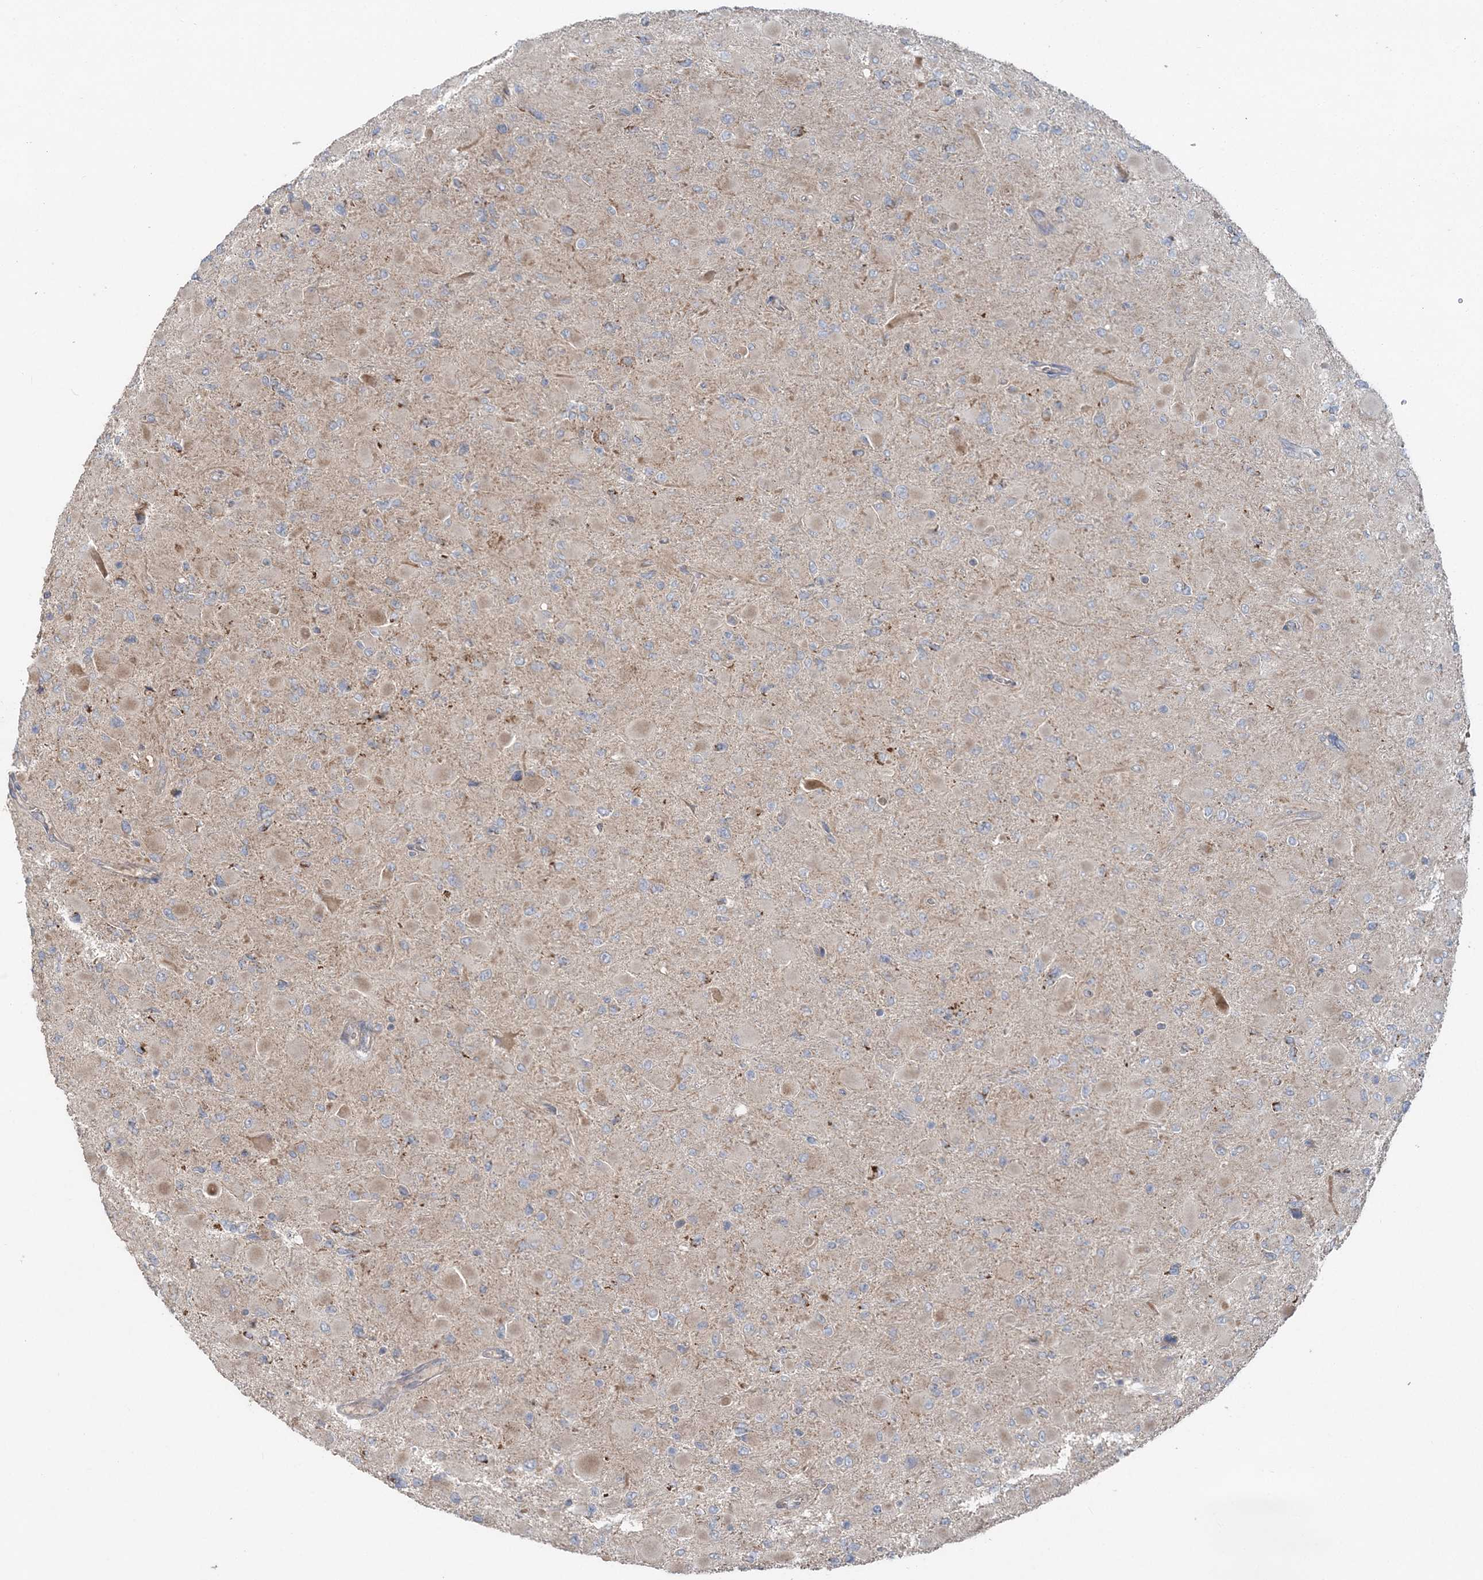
{"staining": {"intensity": "weak", "quantity": "<25%", "location": "cytoplasmic/membranous"}, "tissue": "glioma", "cell_type": "Tumor cells", "image_type": "cancer", "snomed": [{"axis": "morphology", "description": "Glioma, malignant, High grade"}, {"axis": "topography", "description": "Cerebral cortex"}], "caption": "Immunohistochemistry of human malignant high-grade glioma displays no staining in tumor cells. The staining is performed using DAB brown chromogen with nuclei counter-stained in using hematoxylin.", "gene": "LRPPRC", "patient": {"sex": "female", "age": 36}}